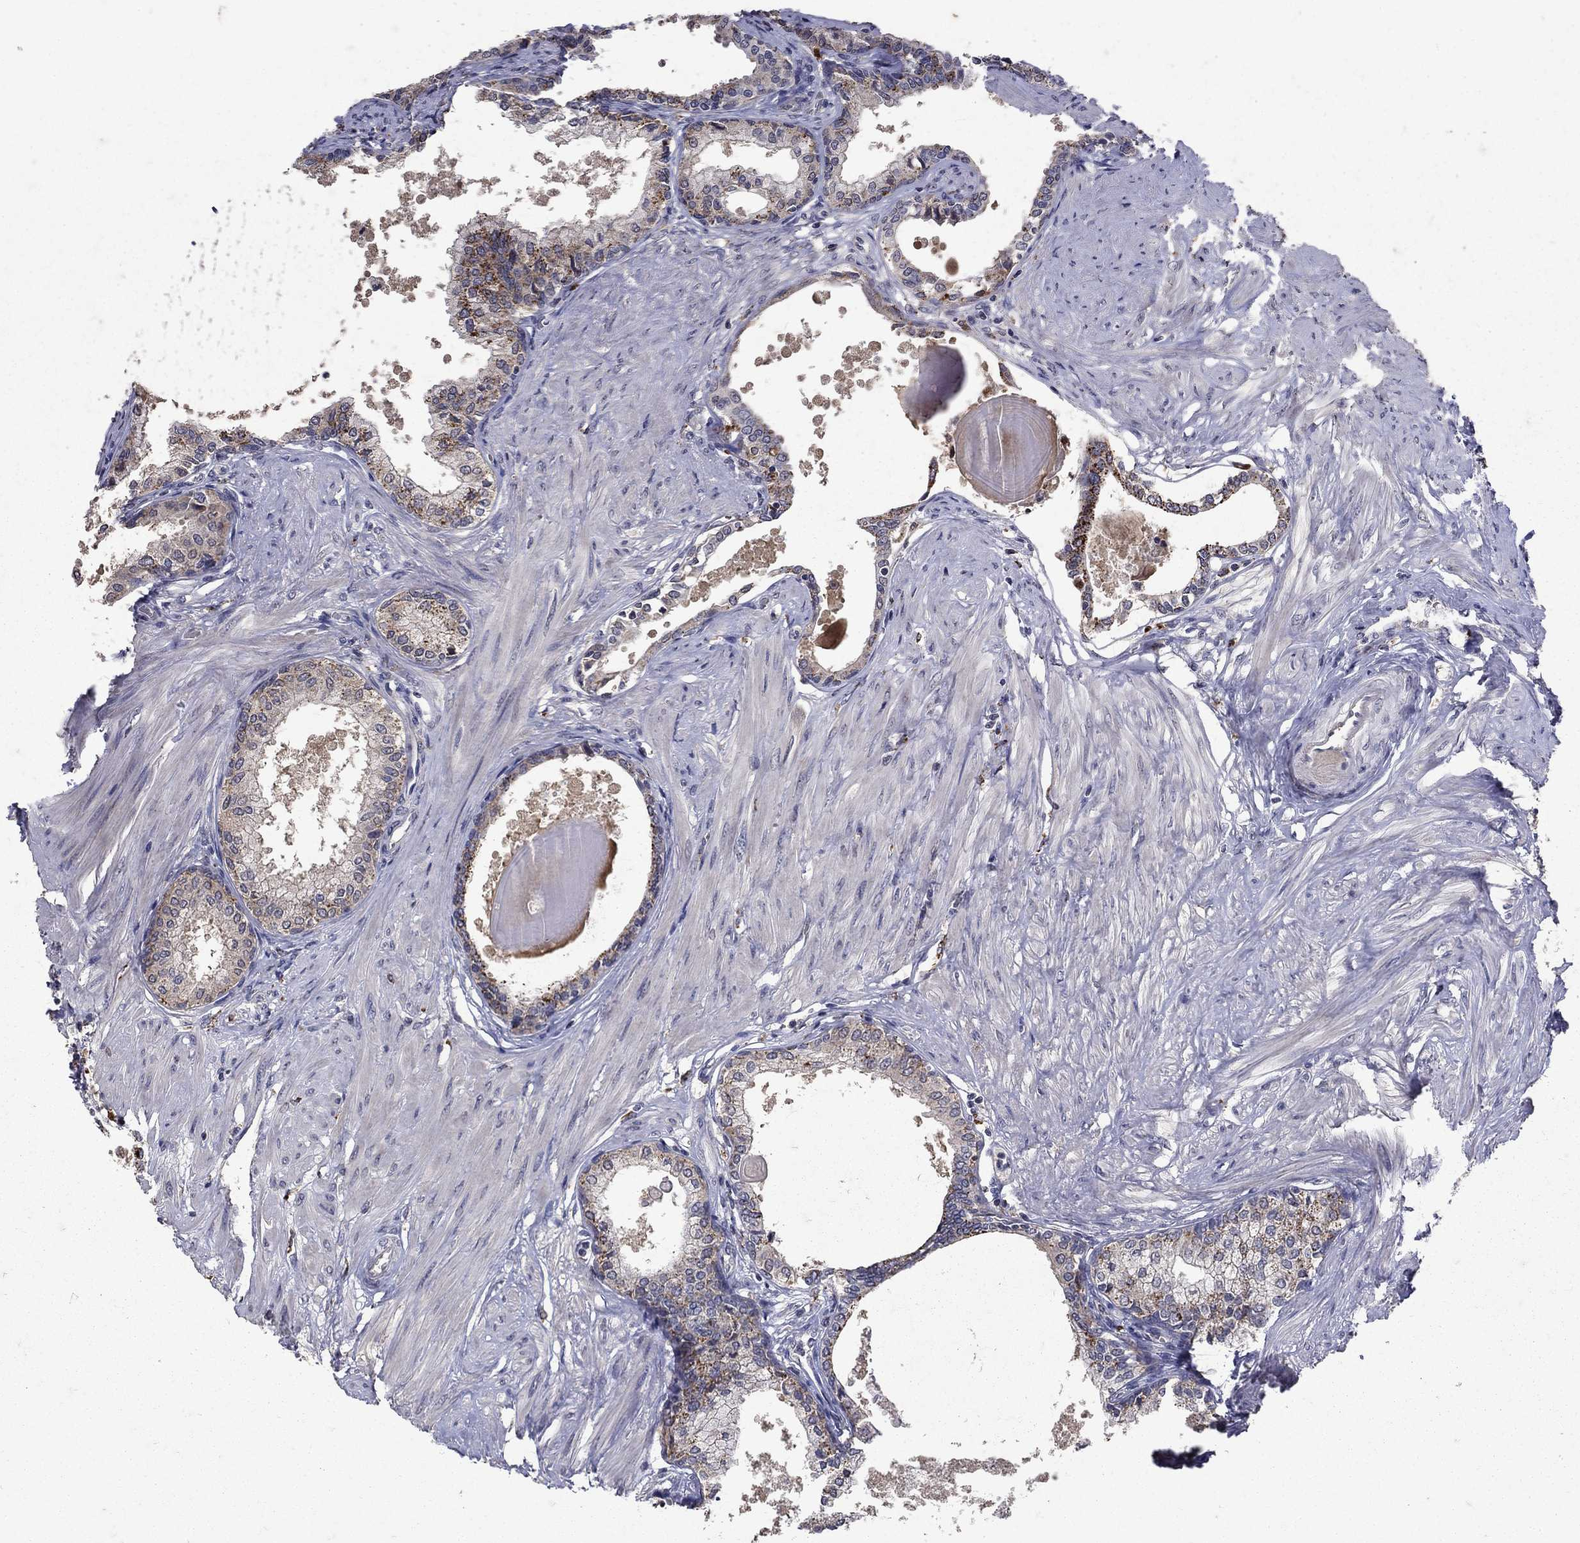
{"staining": {"intensity": "strong", "quantity": "<25%", "location": "cytoplasmic/membranous"}, "tissue": "prostate", "cell_type": "Glandular cells", "image_type": "normal", "snomed": [{"axis": "morphology", "description": "Normal tissue, NOS"}, {"axis": "topography", "description": "Prostate"}], "caption": "Immunohistochemical staining of normal human prostate demonstrates medium levels of strong cytoplasmic/membranous positivity in about <25% of glandular cells. The staining was performed using DAB to visualize the protein expression in brown, while the nuclei were stained in blue with hematoxylin (Magnification: 20x).", "gene": "NPC2", "patient": {"sex": "male", "age": 63}}